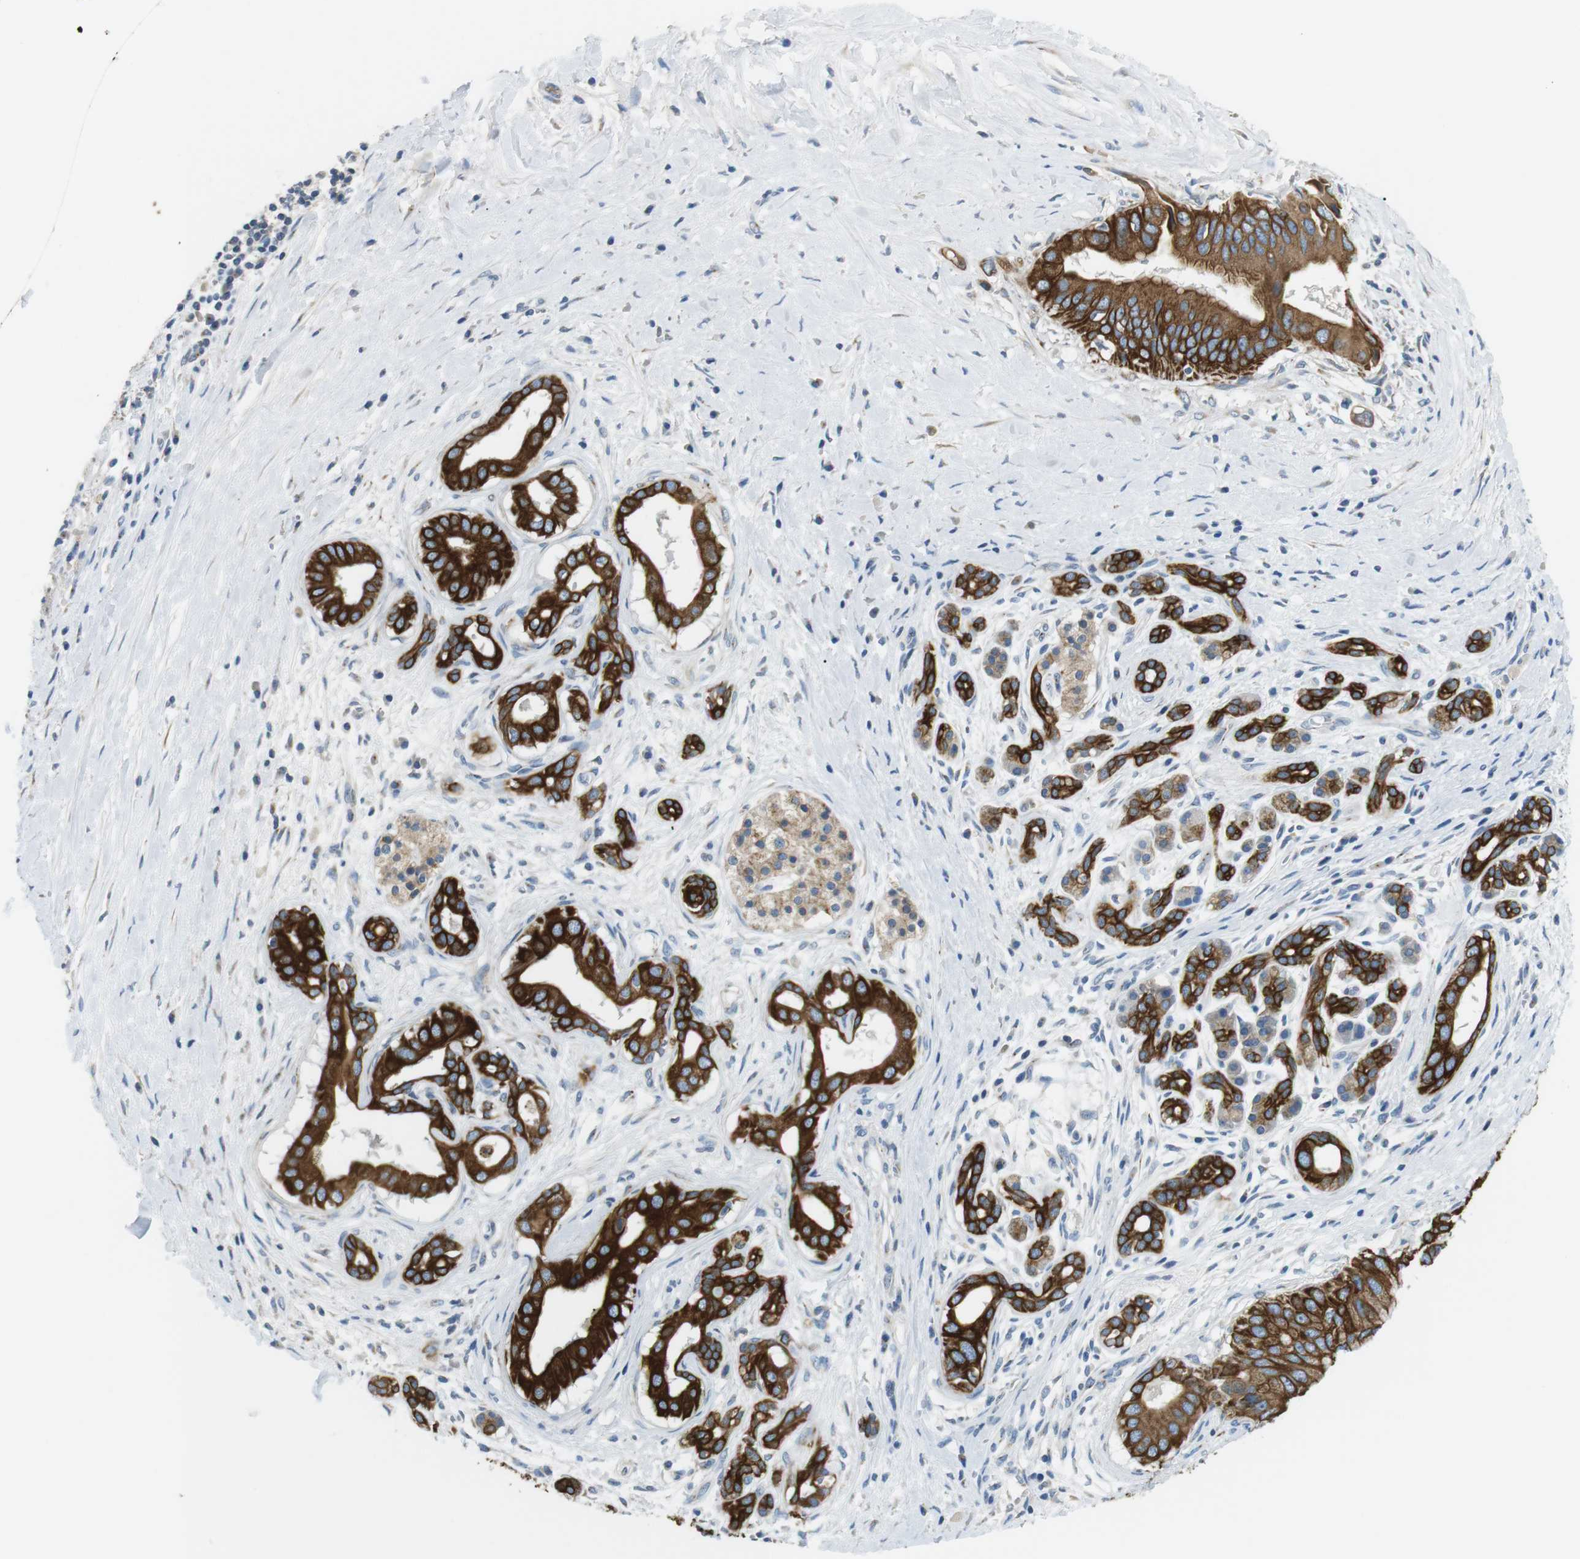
{"staining": {"intensity": "strong", "quantity": ">75%", "location": "cytoplasmic/membranous"}, "tissue": "pancreatic cancer", "cell_type": "Tumor cells", "image_type": "cancer", "snomed": [{"axis": "morphology", "description": "Adenocarcinoma, NOS"}, {"axis": "topography", "description": "Pancreas"}], "caption": "High-magnification brightfield microscopy of adenocarcinoma (pancreatic) stained with DAB (brown) and counterstained with hematoxylin (blue). tumor cells exhibit strong cytoplasmic/membranous positivity is seen in approximately>75% of cells.", "gene": "UNC5CL", "patient": {"sex": "male", "age": 55}}